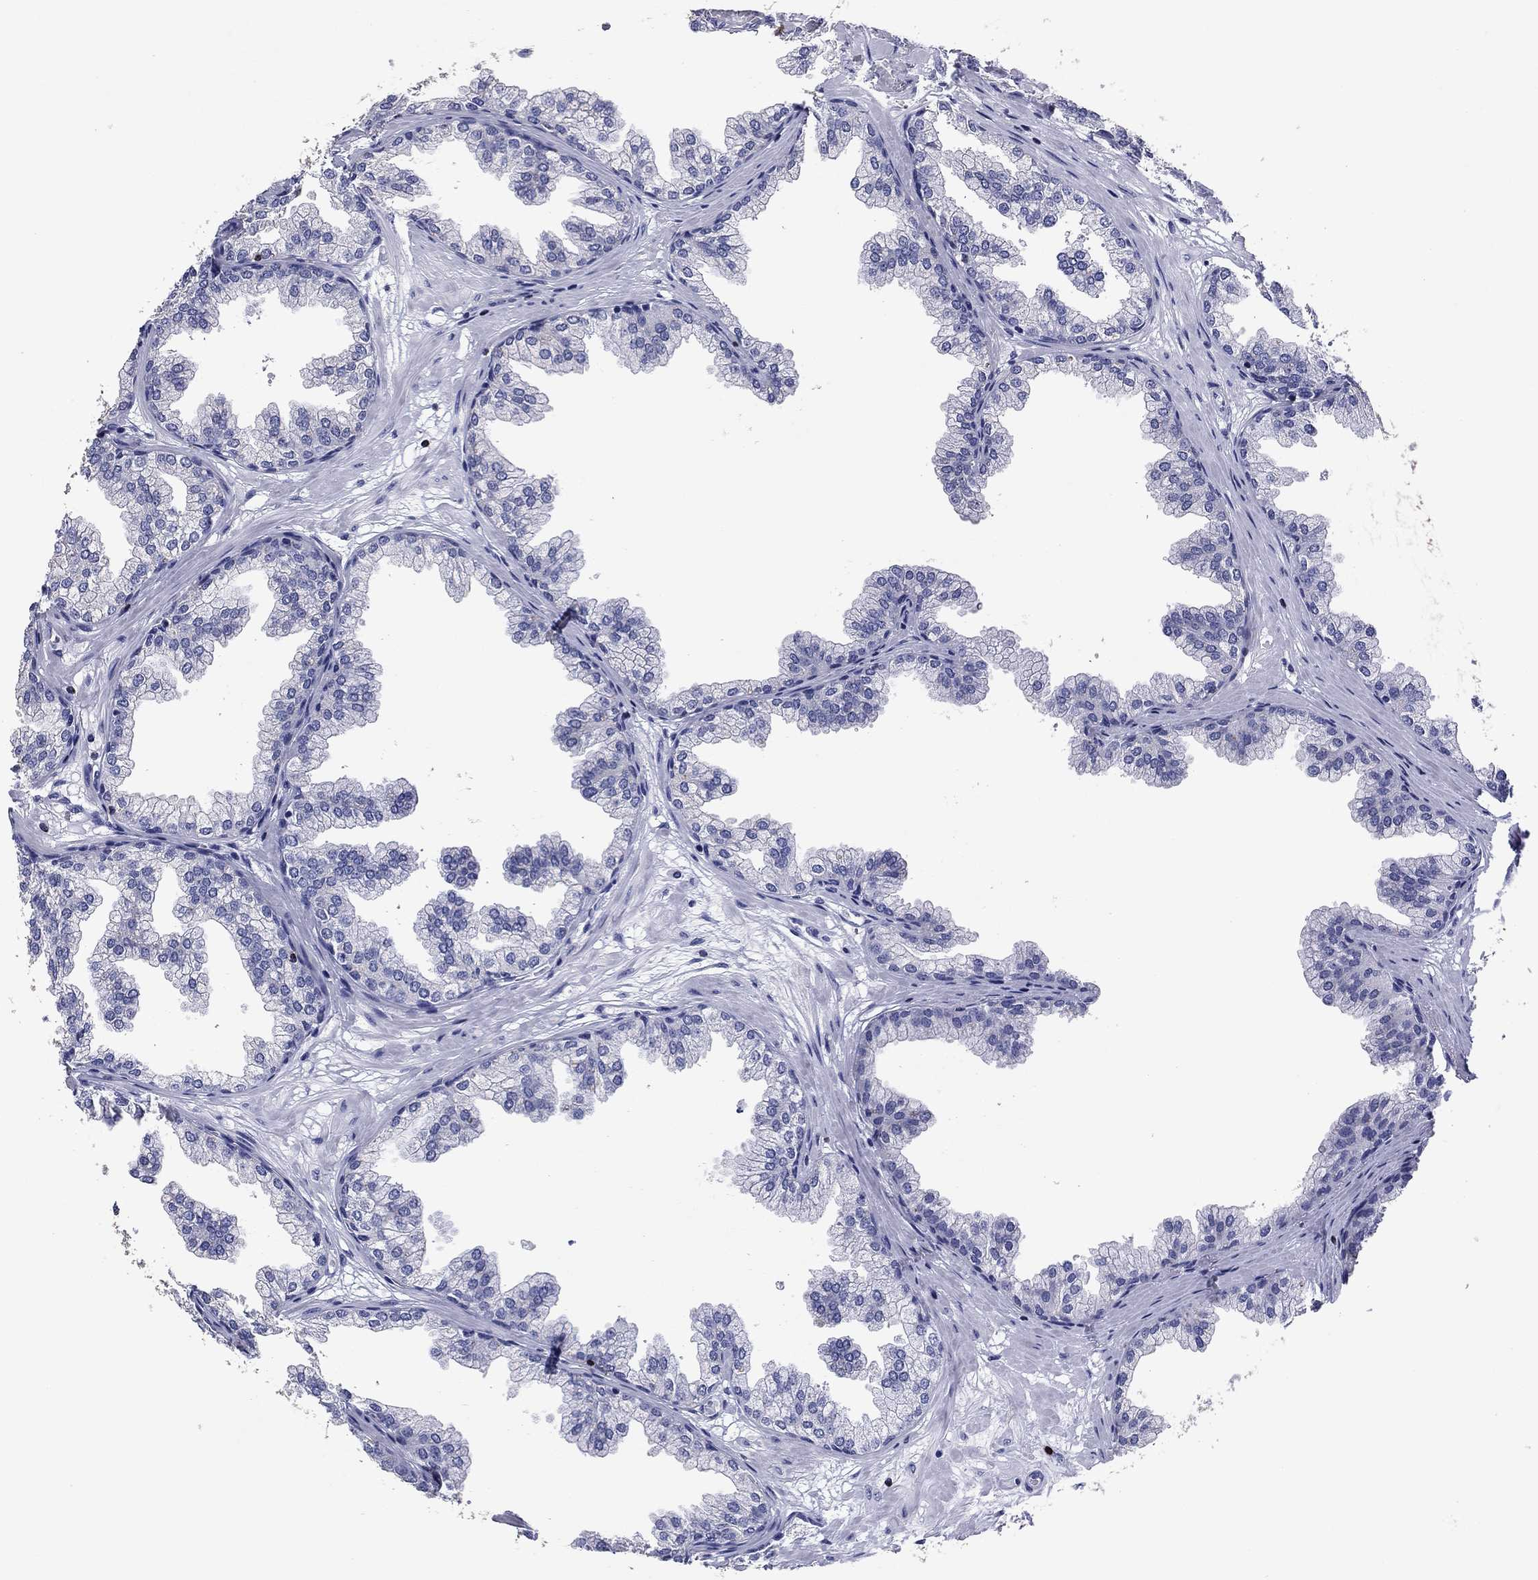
{"staining": {"intensity": "negative", "quantity": "none", "location": "none"}, "tissue": "prostate", "cell_type": "Glandular cells", "image_type": "normal", "snomed": [{"axis": "morphology", "description": "Normal tissue, NOS"}, {"axis": "topography", "description": "Prostate"}], "caption": "An IHC image of normal prostate is shown. There is no staining in glandular cells of prostate.", "gene": "GZMK", "patient": {"sex": "male", "age": 37}}